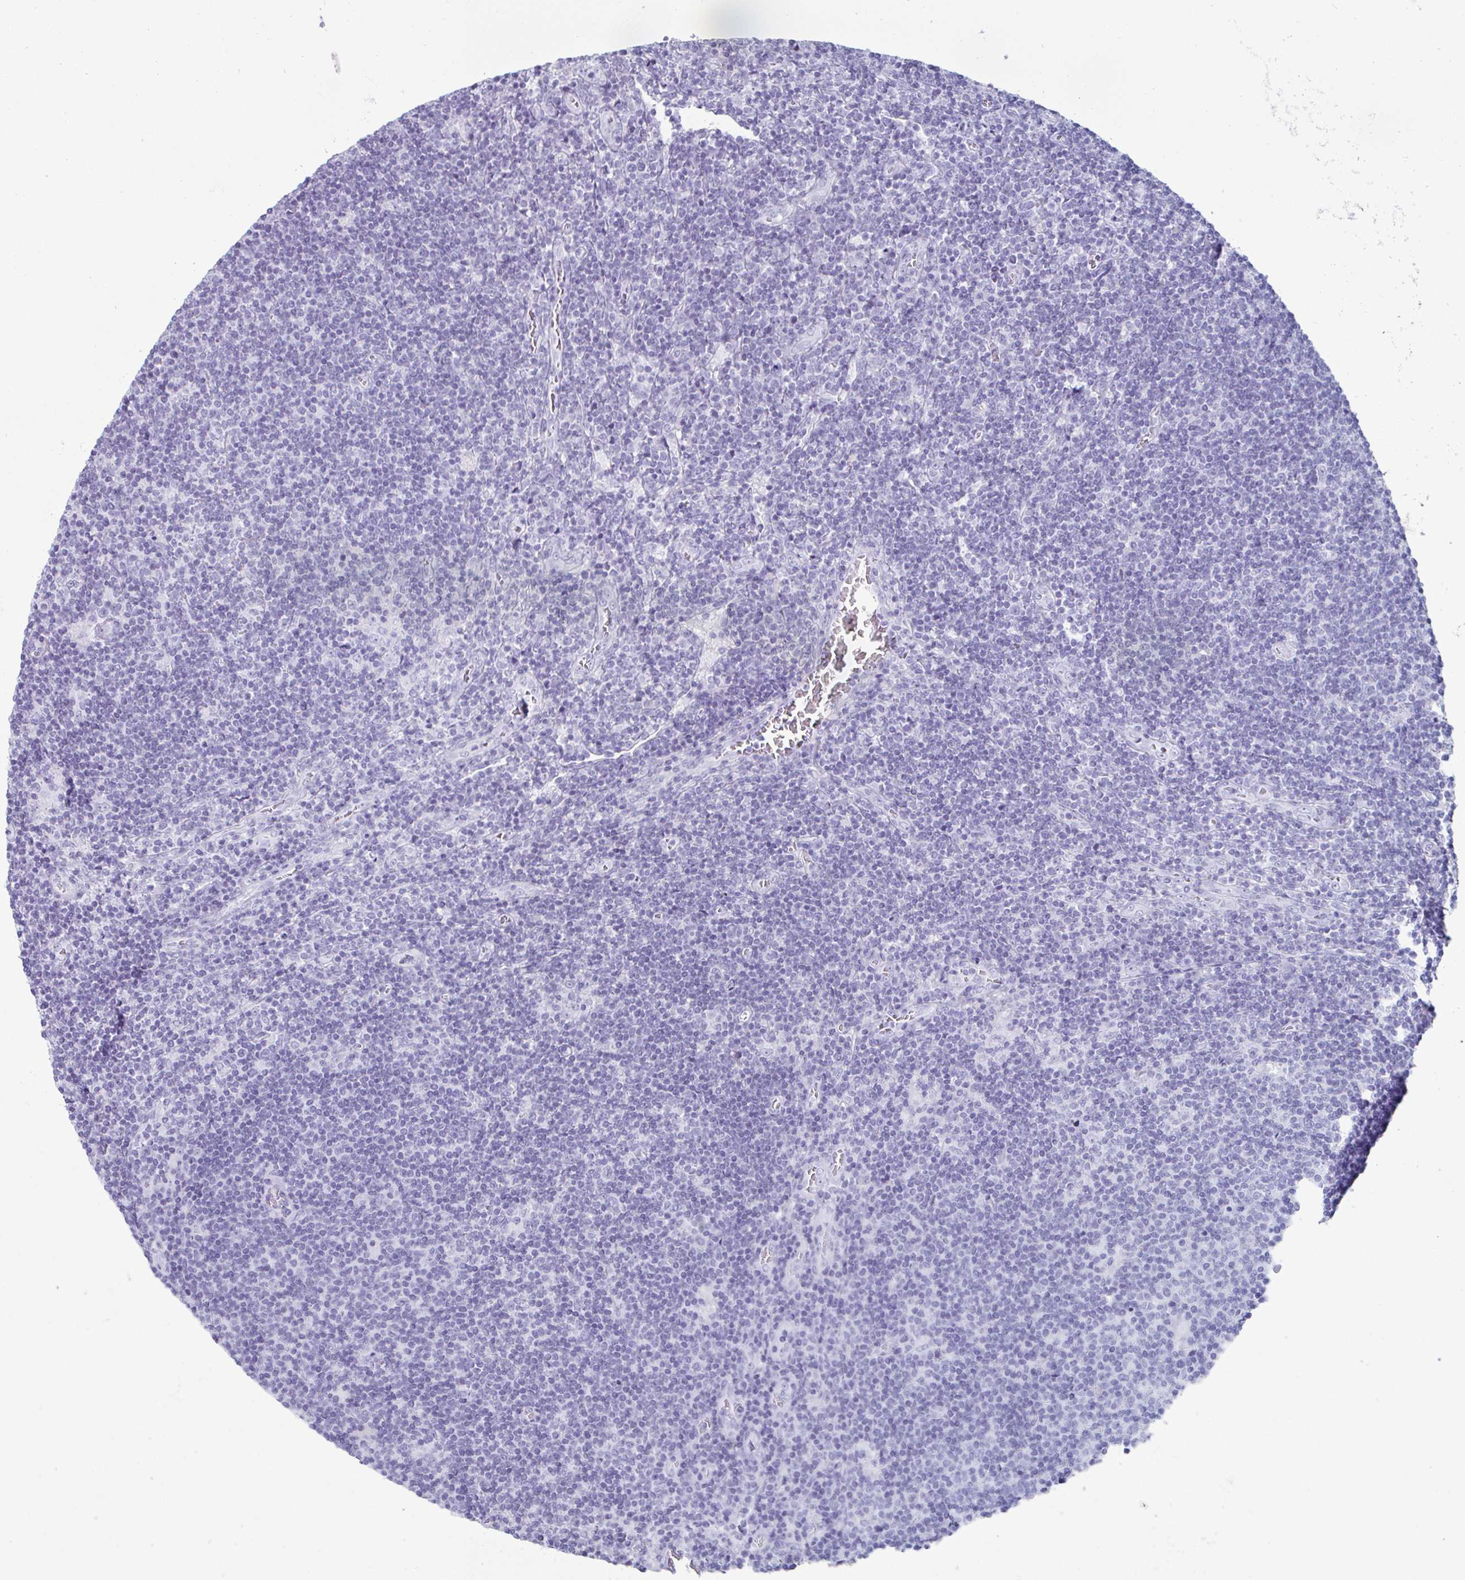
{"staining": {"intensity": "negative", "quantity": "none", "location": "none"}, "tissue": "lymphoma", "cell_type": "Tumor cells", "image_type": "cancer", "snomed": [{"axis": "morphology", "description": "Hodgkin's disease, NOS"}, {"axis": "topography", "description": "Lymph node"}], "caption": "Protein analysis of Hodgkin's disease shows no significant positivity in tumor cells.", "gene": "CREG2", "patient": {"sex": "male", "age": 40}}